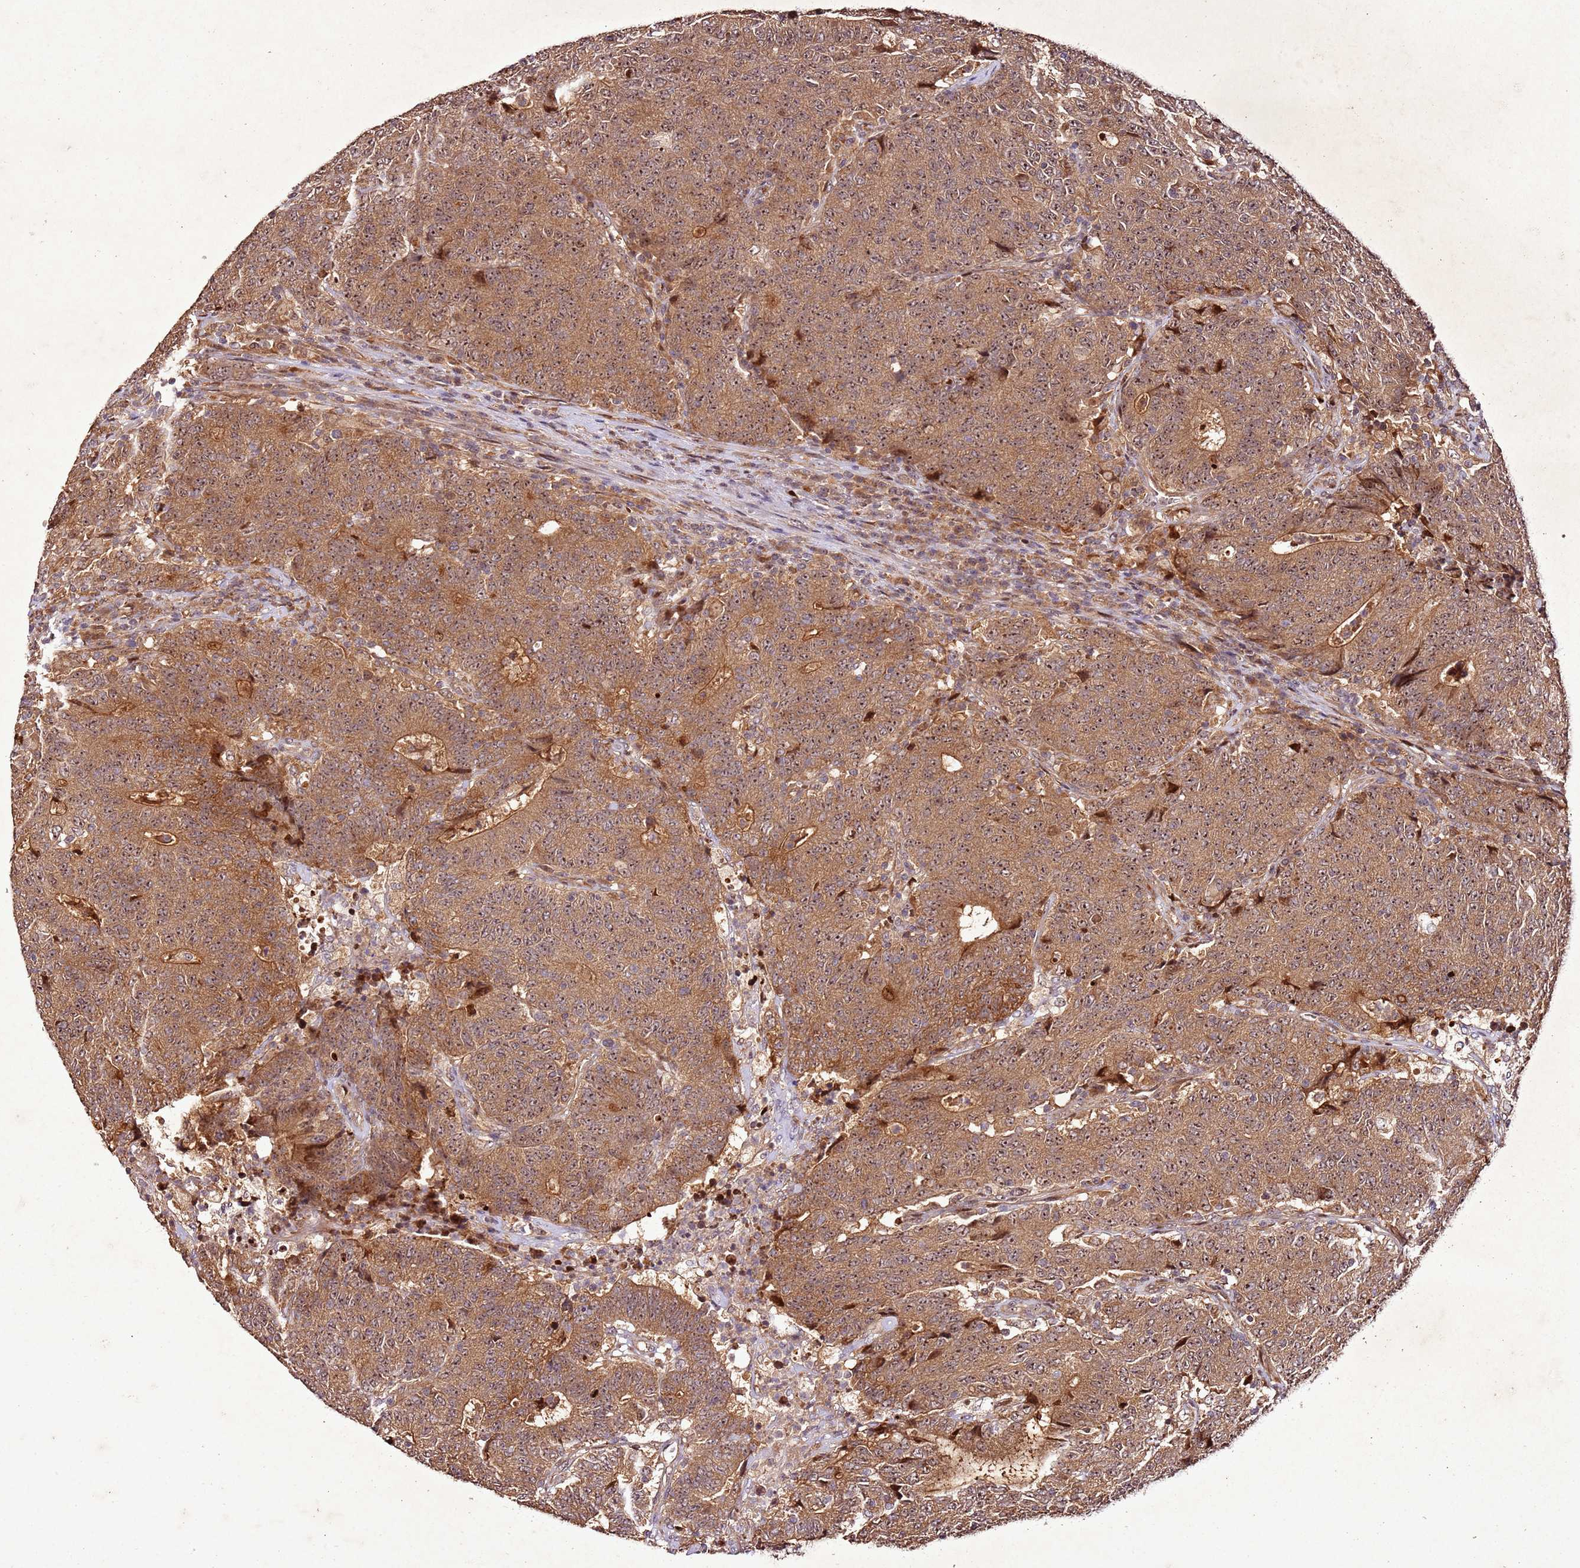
{"staining": {"intensity": "moderate", "quantity": ">75%", "location": "cytoplasmic/membranous,nuclear"}, "tissue": "colorectal cancer", "cell_type": "Tumor cells", "image_type": "cancer", "snomed": [{"axis": "morphology", "description": "Adenocarcinoma, NOS"}, {"axis": "topography", "description": "Colon"}], "caption": "Adenocarcinoma (colorectal) stained with DAB (3,3'-diaminobenzidine) immunohistochemistry (IHC) exhibits medium levels of moderate cytoplasmic/membranous and nuclear positivity in approximately >75% of tumor cells. (DAB IHC with brightfield microscopy, high magnification).", "gene": "PTMA", "patient": {"sex": "female", "age": 75}}